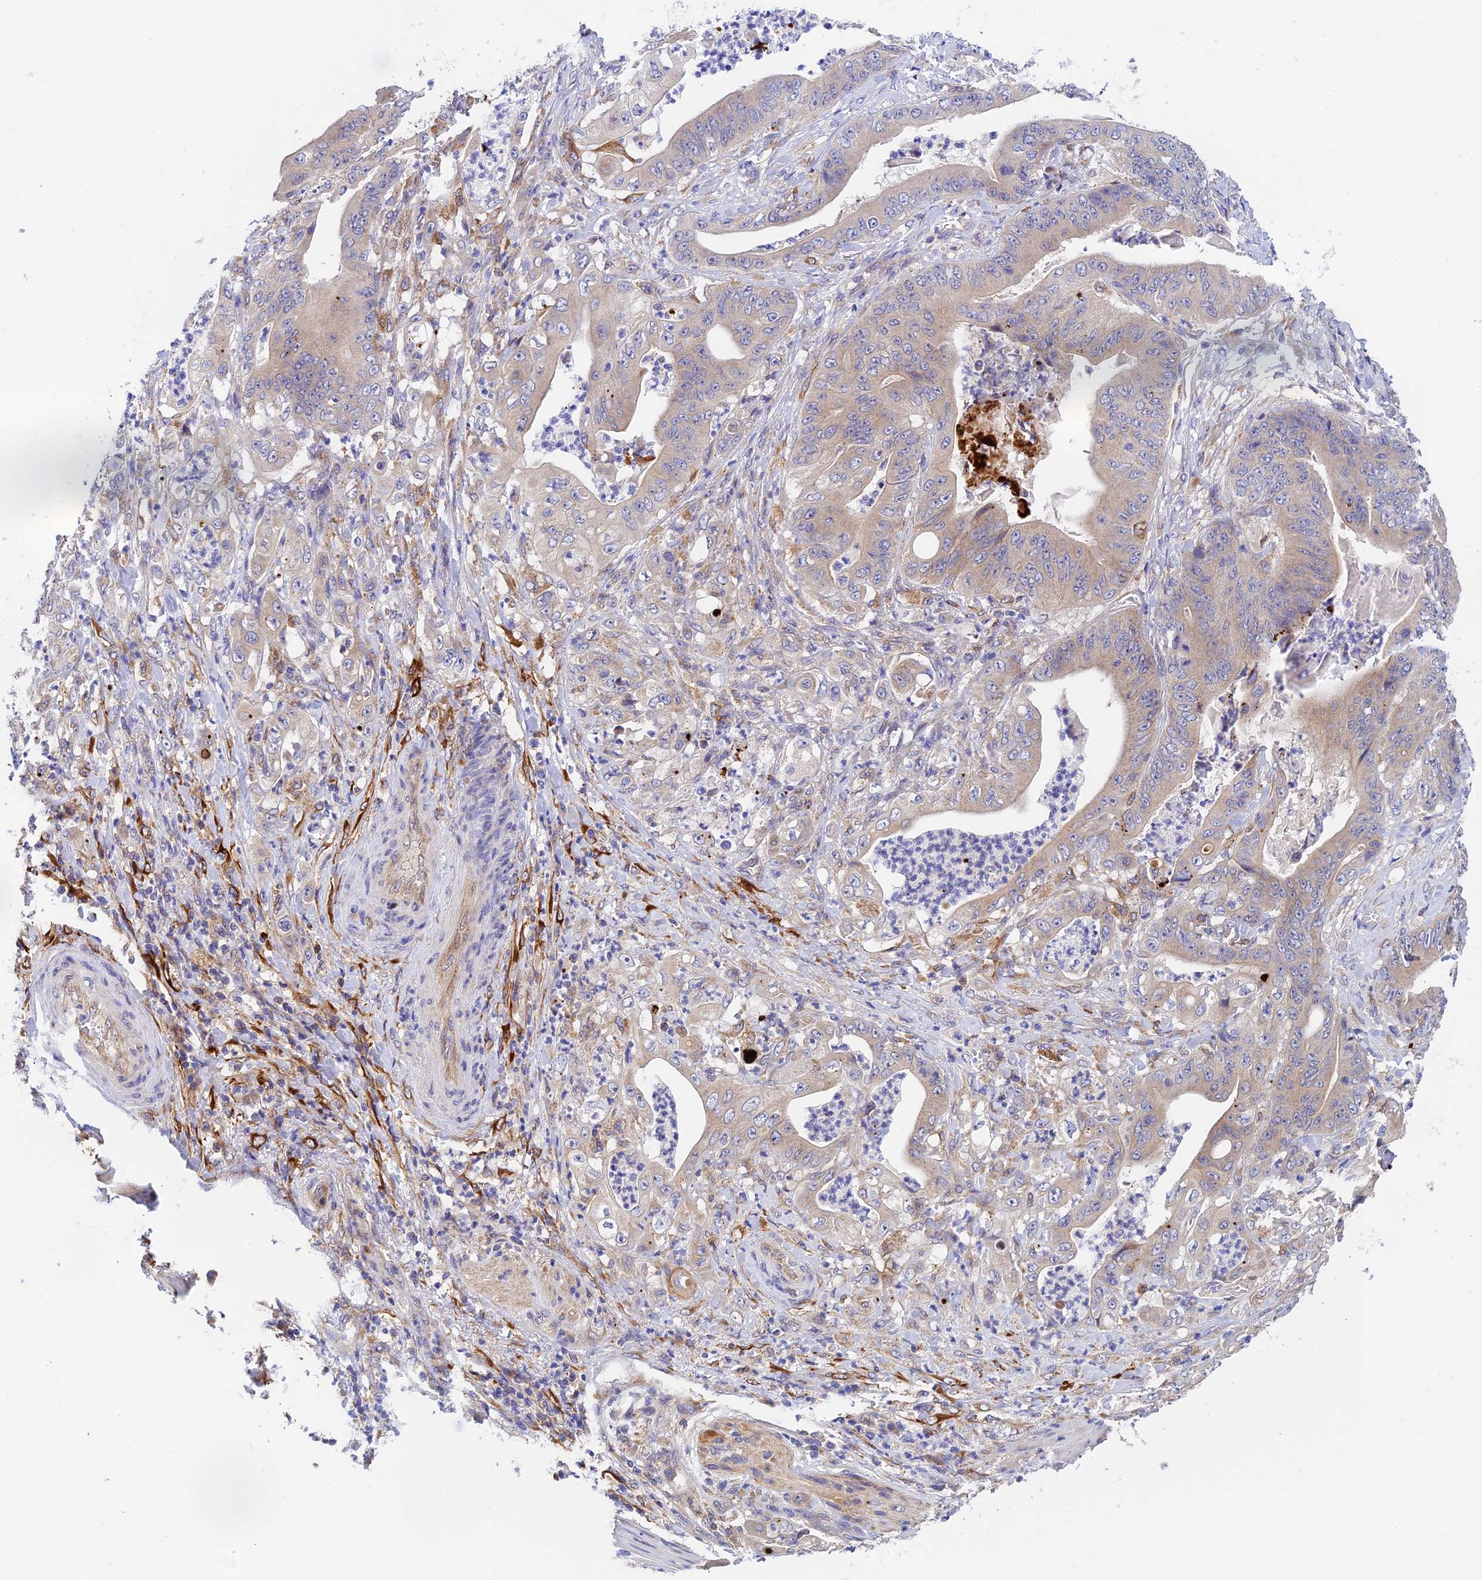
{"staining": {"intensity": "weak", "quantity": "<25%", "location": "cytoplasmic/membranous"}, "tissue": "stomach cancer", "cell_type": "Tumor cells", "image_type": "cancer", "snomed": [{"axis": "morphology", "description": "Adenocarcinoma, NOS"}, {"axis": "topography", "description": "Stomach"}], "caption": "Immunohistochemistry of adenocarcinoma (stomach) reveals no expression in tumor cells.", "gene": "RANBP6", "patient": {"sex": "female", "age": 73}}